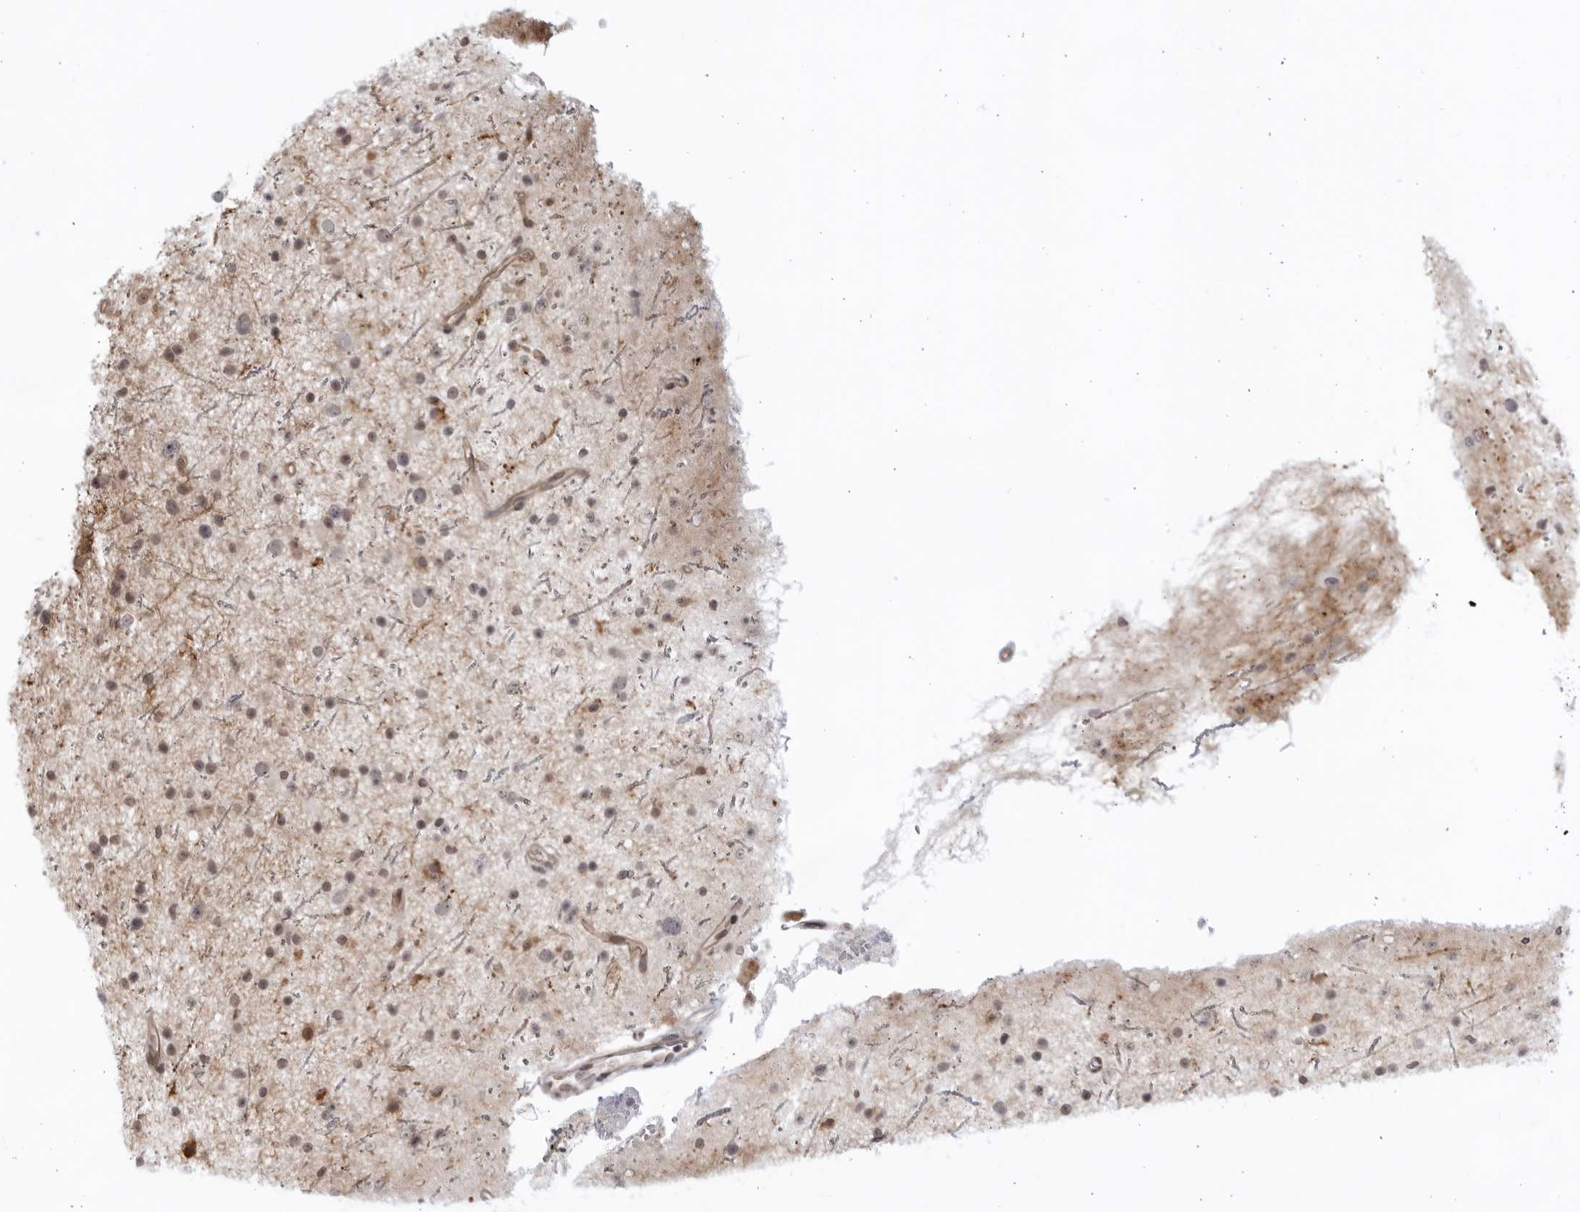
{"staining": {"intensity": "weak", "quantity": "25%-75%", "location": "nuclear"}, "tissue": "glioma", "cell_type": "Tumor cells", "image_type": "cancer", "snomed": [{"axis": "morphology", "description": "Glioma, malignant, Low grade"}, {"axis": "topography", "description": "Cerebral cortex"}], "caption": "Glioma stained with DAB IHC exhibits low levels of weak nuclear expression in approximately 25%-75% of tumor cells.", "gene": "ITGB3BP", "patient": {"sex": "female", "age": 39}}